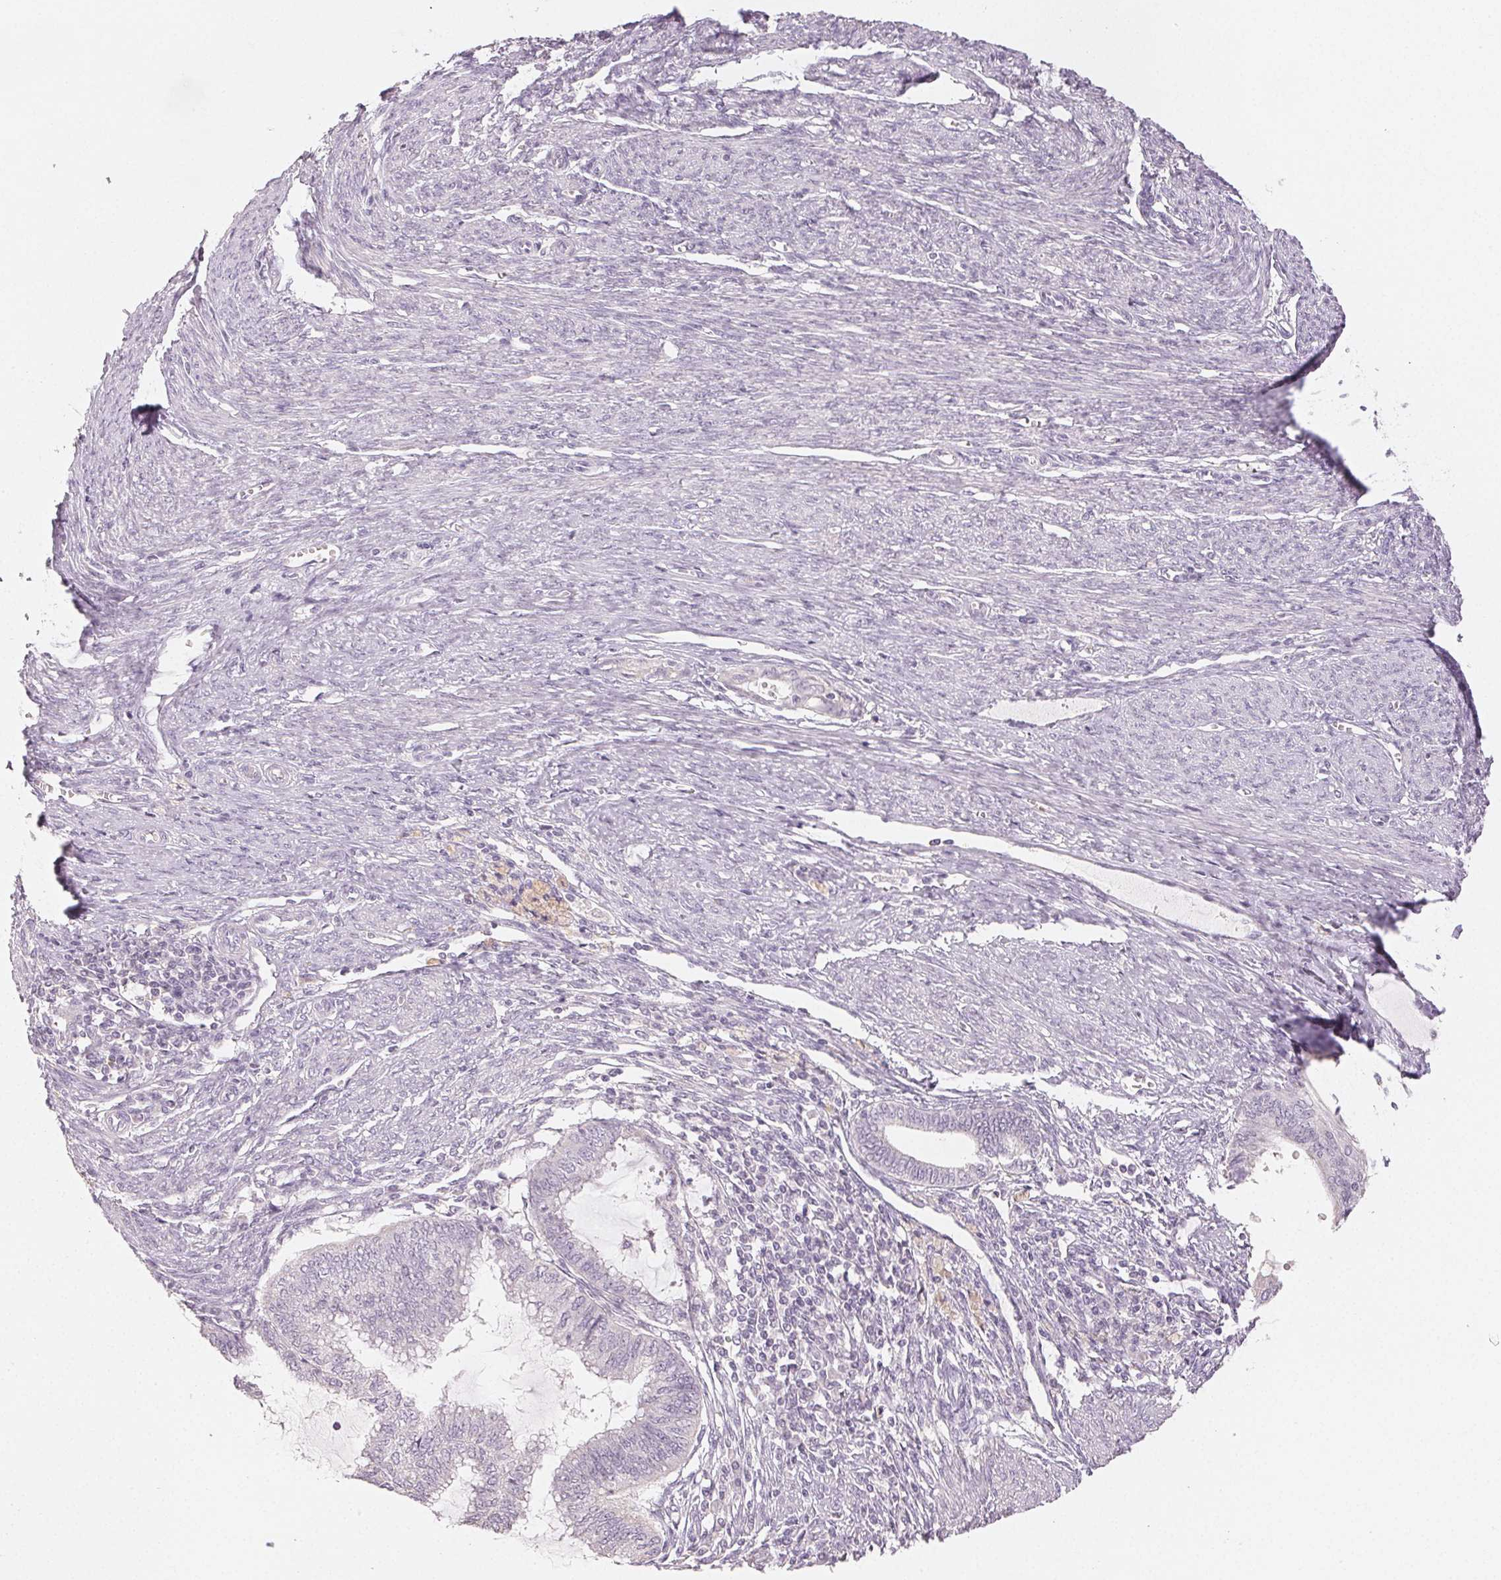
{"staining": {"intensity": "negative", "quantity": "none", "location": "none"}, "tissue": "endometrial cancer", "cell_type": "Tumor cells", "image_type": "cancer", "snomed": [{"axis": "morphology", "description": "Adenocarcinoma, NOS"}, {"axis": "topography", "description": "Endometrium"}], "caption": "Micrograph shows no protein staining in tumor cells of adenocarcinoma (endometrial) tissue.", "gene": "LVRN", "patient": {"sex": "female", "age": 79}}